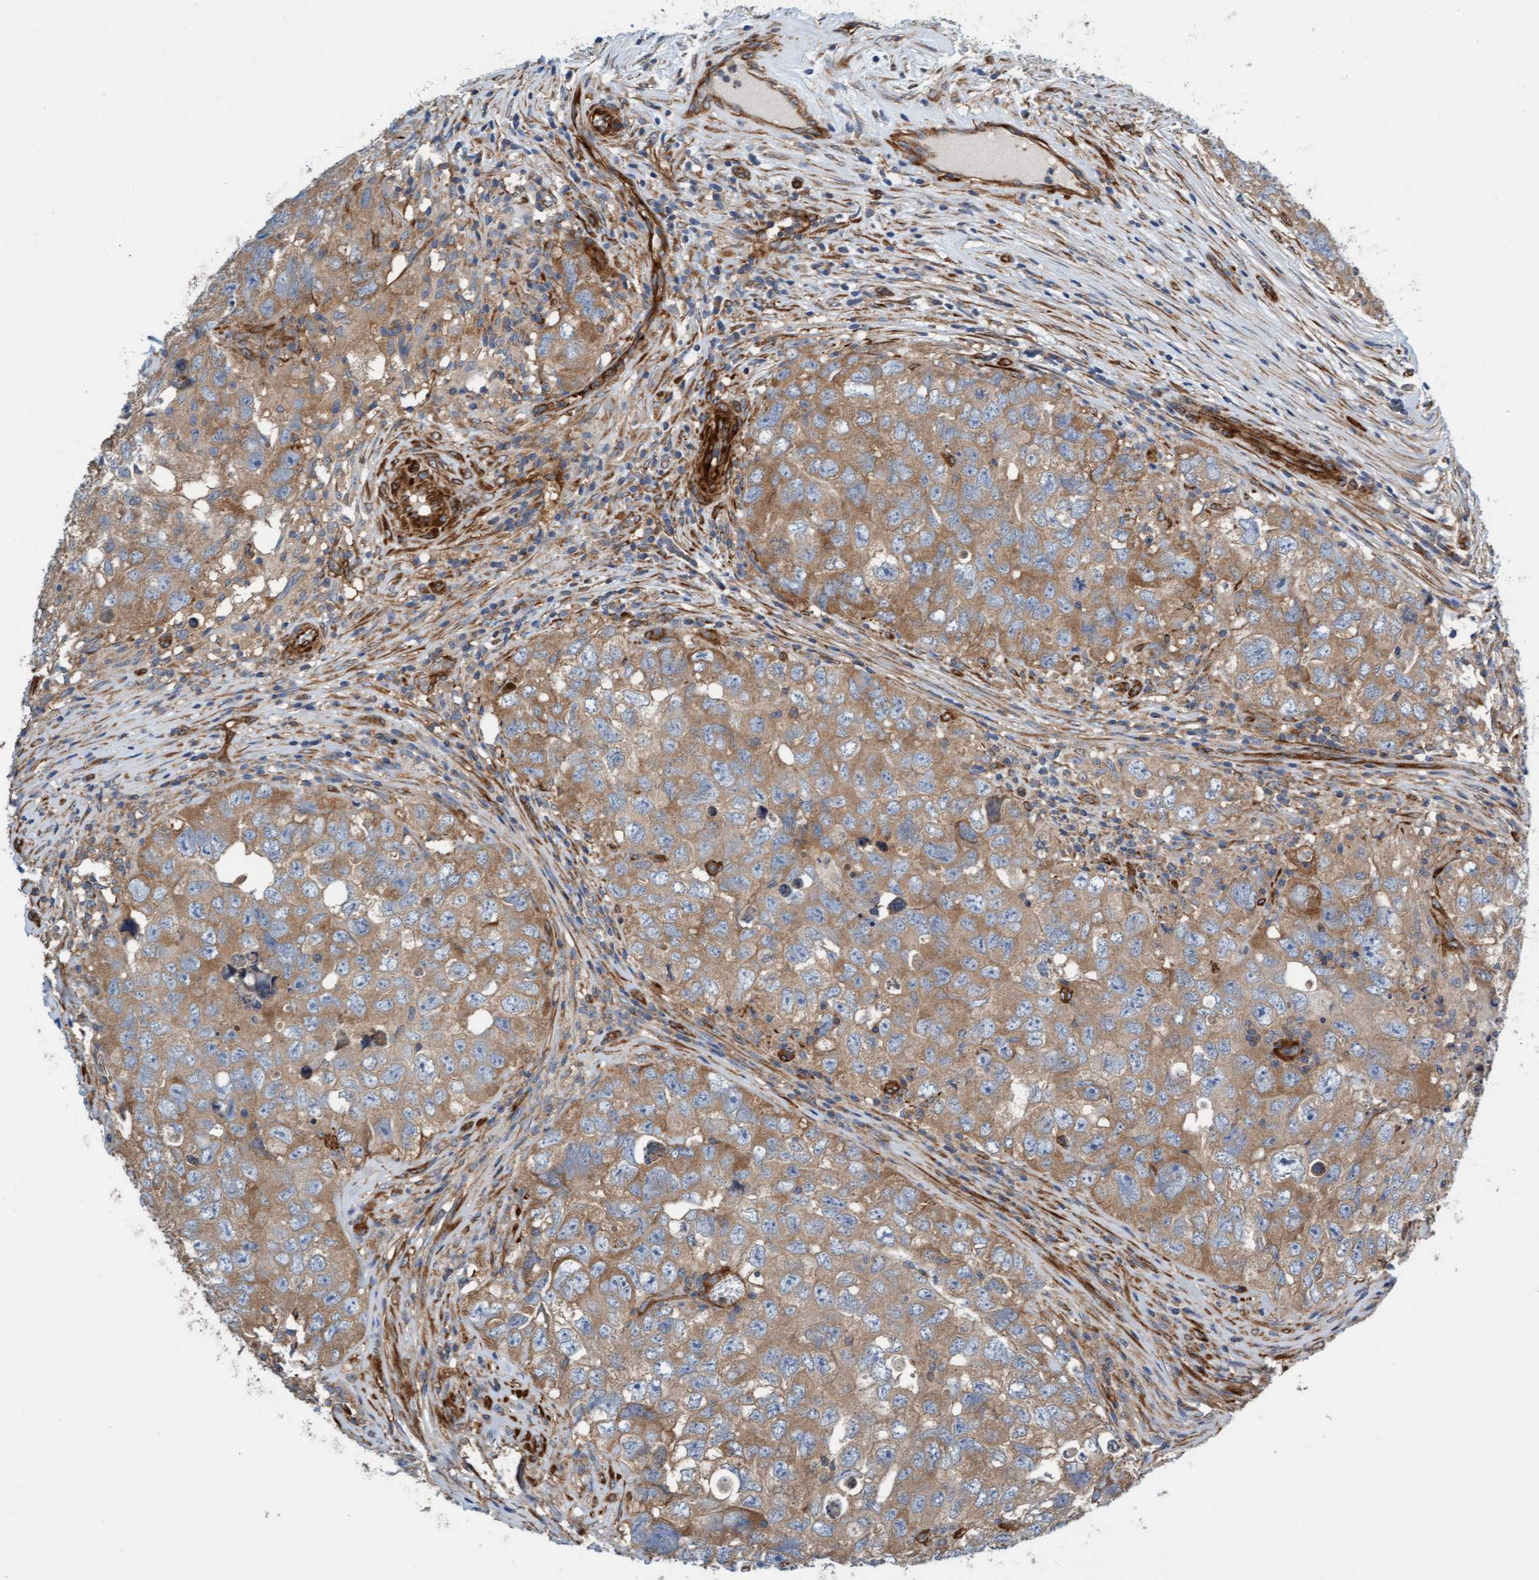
{"staining": {"intensity": "moderate", "quantity": "25%-75%", "location": "cytoplasmic/membranous"}, "tissue": "testis cancer", "cell_type": "Tumor cells", "image_type": "cancer", "snomed": [{"axis": "morphology", "description": "Seminoma, NOS"}, {"axis": "morphology", "description": "Carcinoma, Embryonal, NOS"}, {"axis": "topography", "description": "Testis"}], "caption": "A brown stain shows moderate cytoplasmic/membranous staining of a protein in human seminoma (testis) tumor cells.", "gene": "FMNL3", "patient": {"sex": "male", "age": 43}}